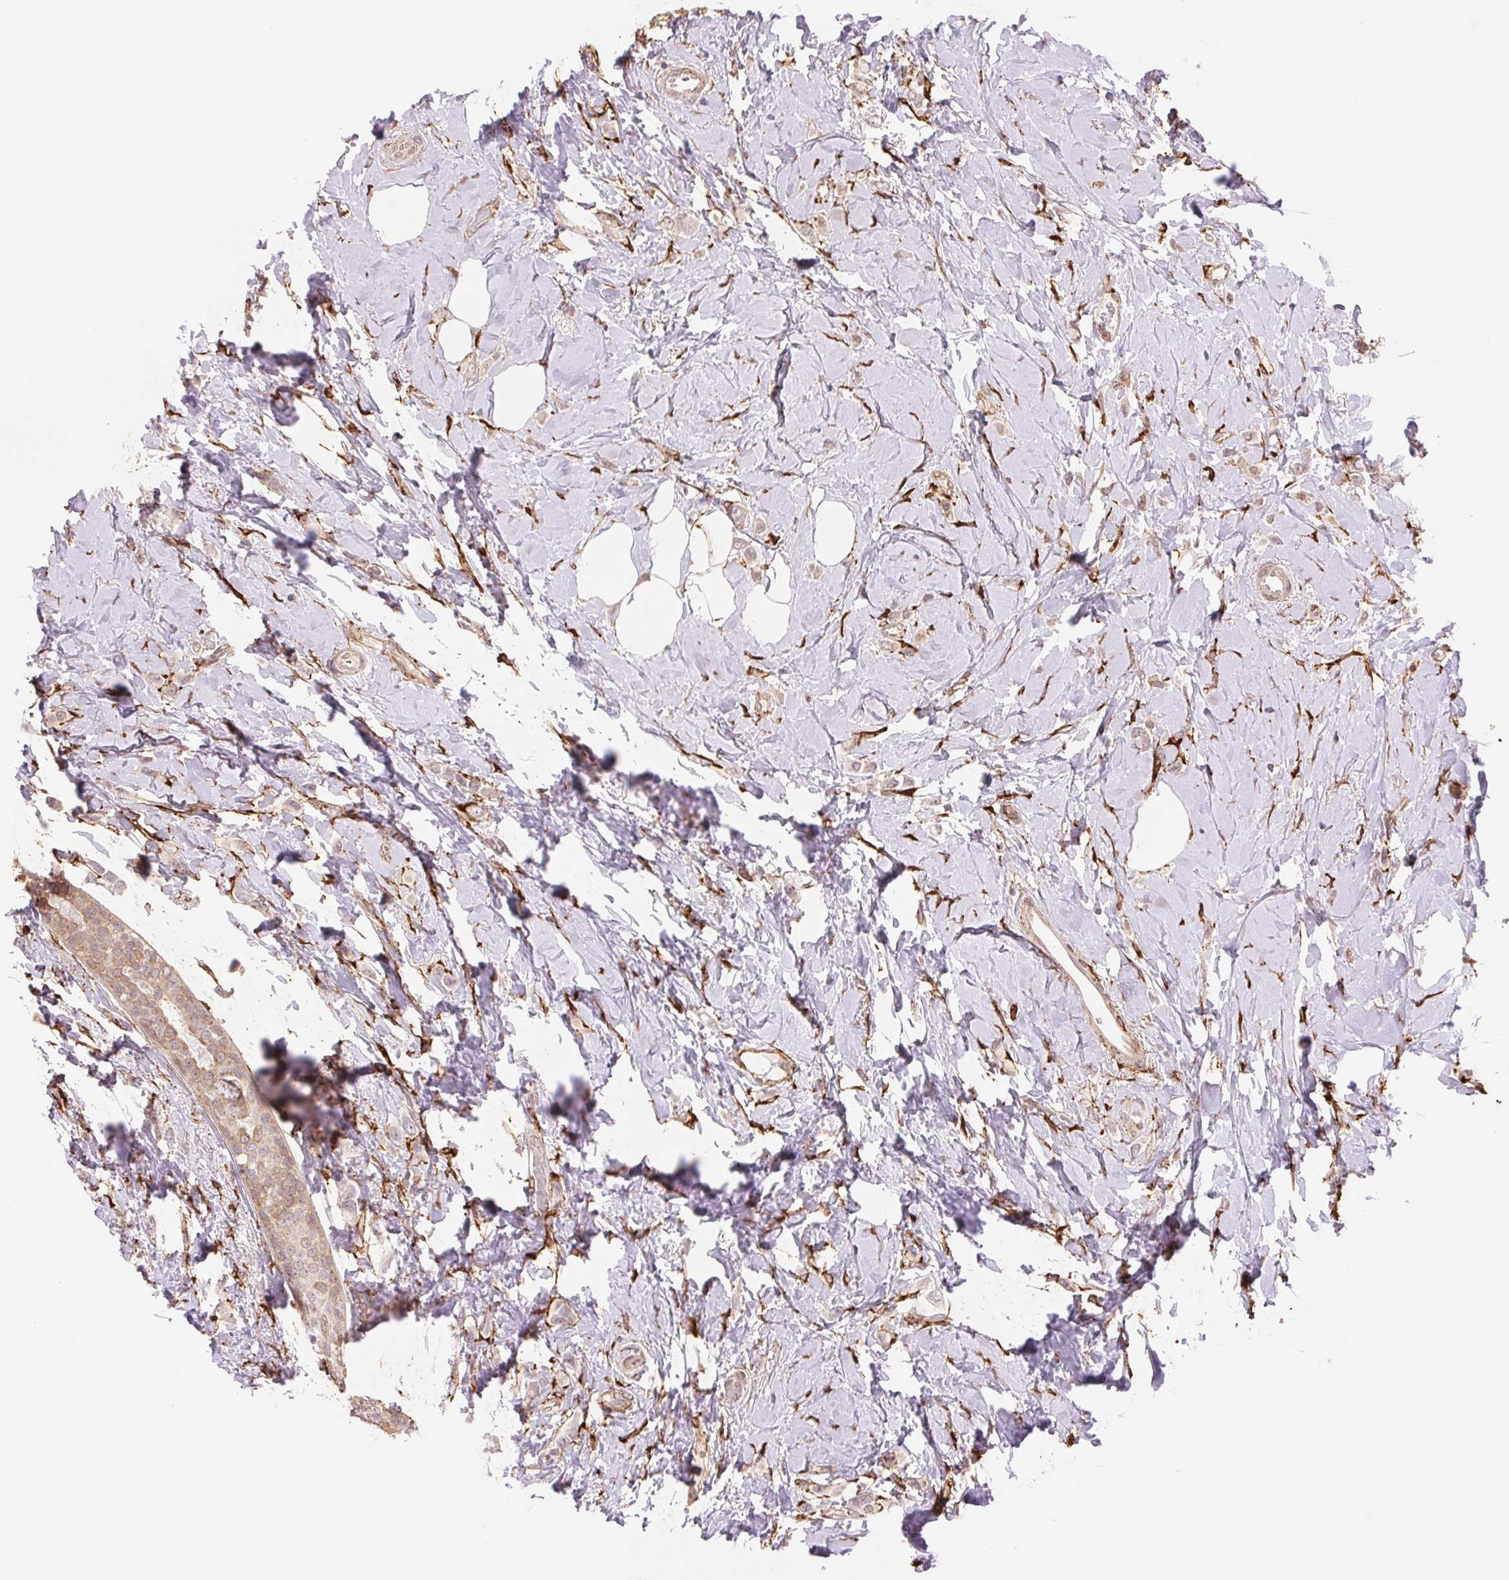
{"staining": {"intensity": "weak", "quantity": ">75%", "location": "cytoplasmic/membranous"}, "tissue": "breast cancer", "cell_type": "Tumor cells", "image_type": "cancer", "snomed": [{"axis": "morphology", "description": "Lobular carcinoma"}, {"axis": "topography", "description": "Breast"}], "caption": "Breast cancer stained with immunohistochemistry shows weak cytoplasmic/membranous positivity in approximately >75% of tumor cells.", "gene": "FKBP10", "patient": {"sex": "female", "age": 66}}